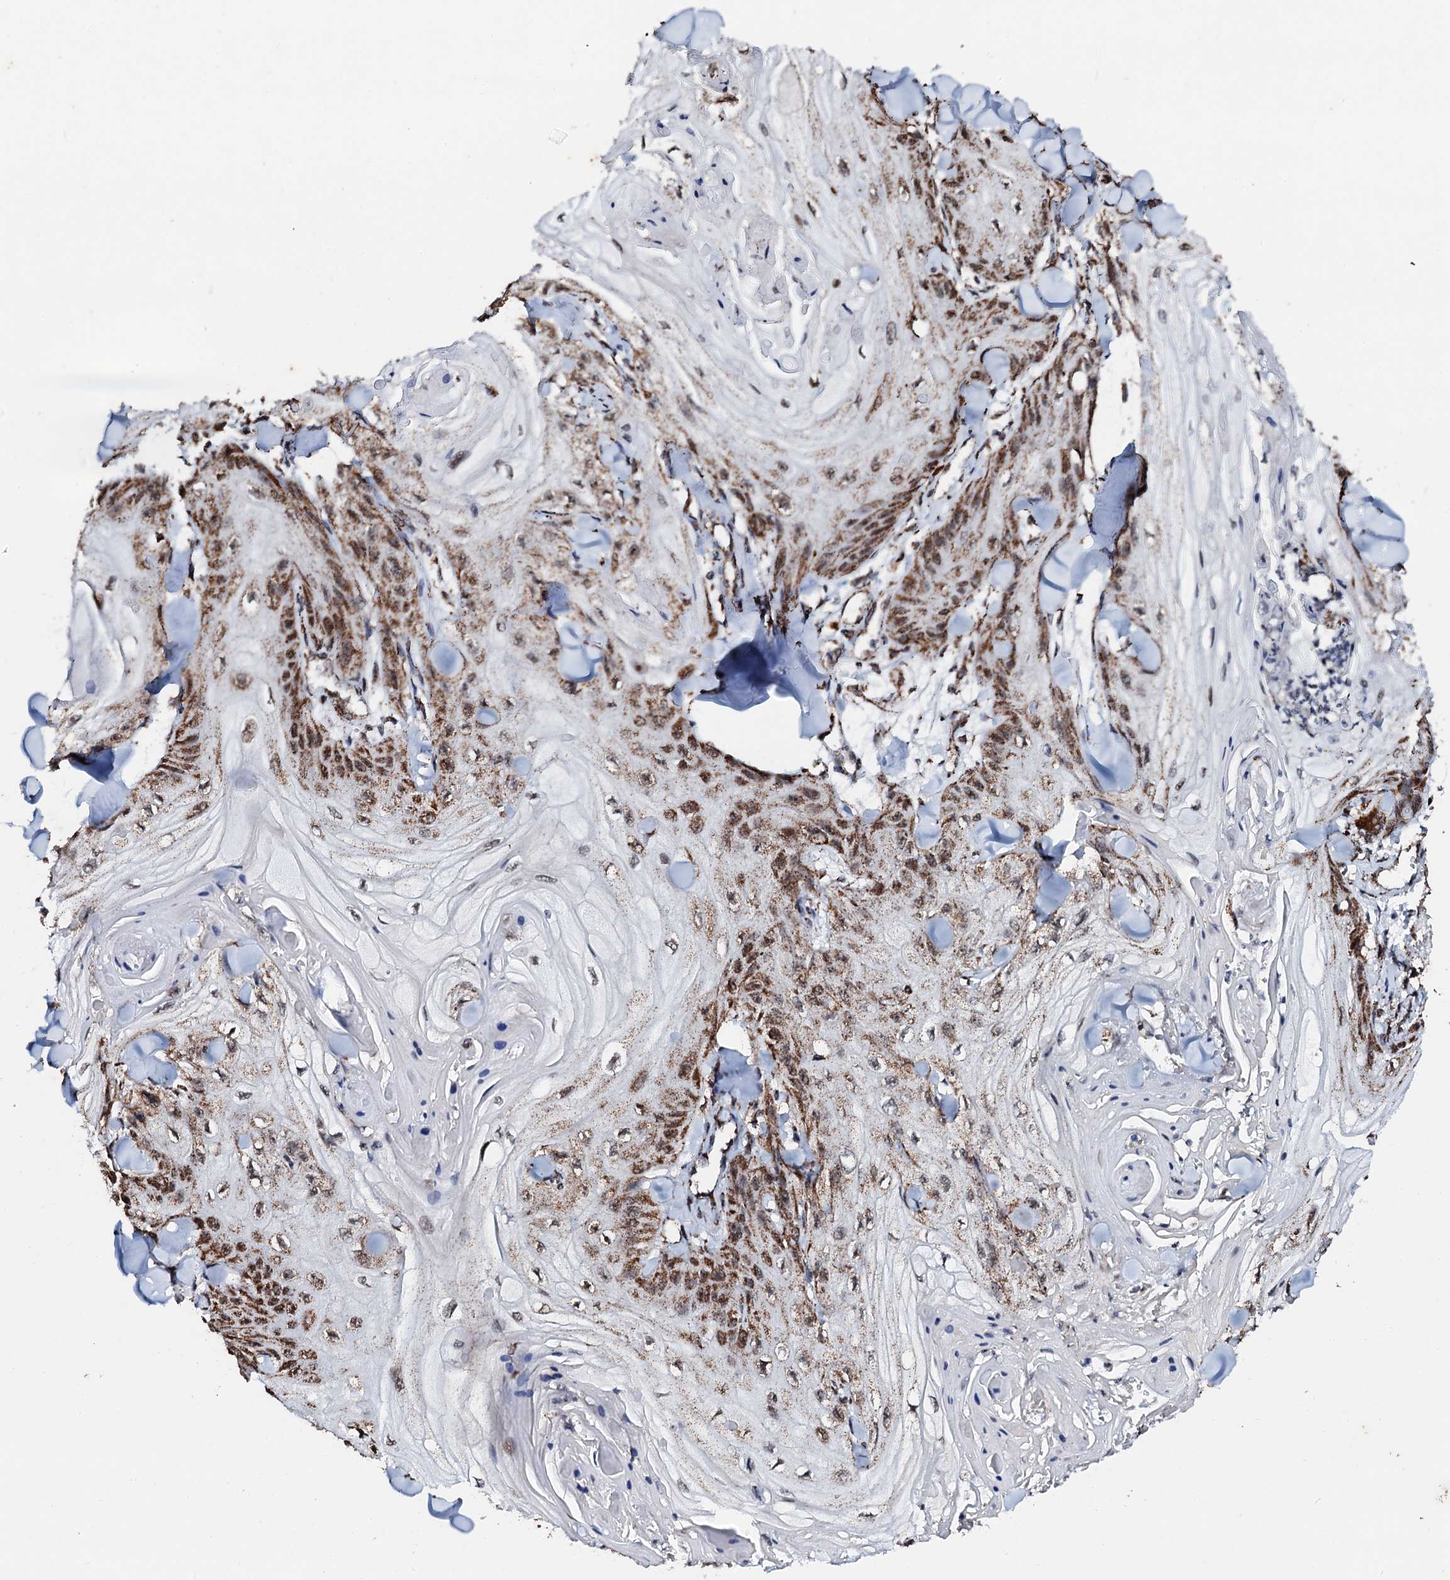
{"staining": {"intensity": "strong", "quantity": "25%-75%", "location": "cytoplasmic/membranous,nuclear"}, "tissue": "skin cancer", "cell_type": "Tumor cells", "image_type": "cancer", "snomed": [{"axis": "morphology", "description": "Squamous cell carcinoma, NOS"}, {"axis": "topography", "description": "Skin"}], "caption": "Skin cancer was stained to show a protein in brown. There is high levels of strong cytoplasmic/membranous and nuclear staining in about 25%-75% of tumor cells.", "gene": "SECISBP2L", "patient": {"sex": "male", "age": 74}}